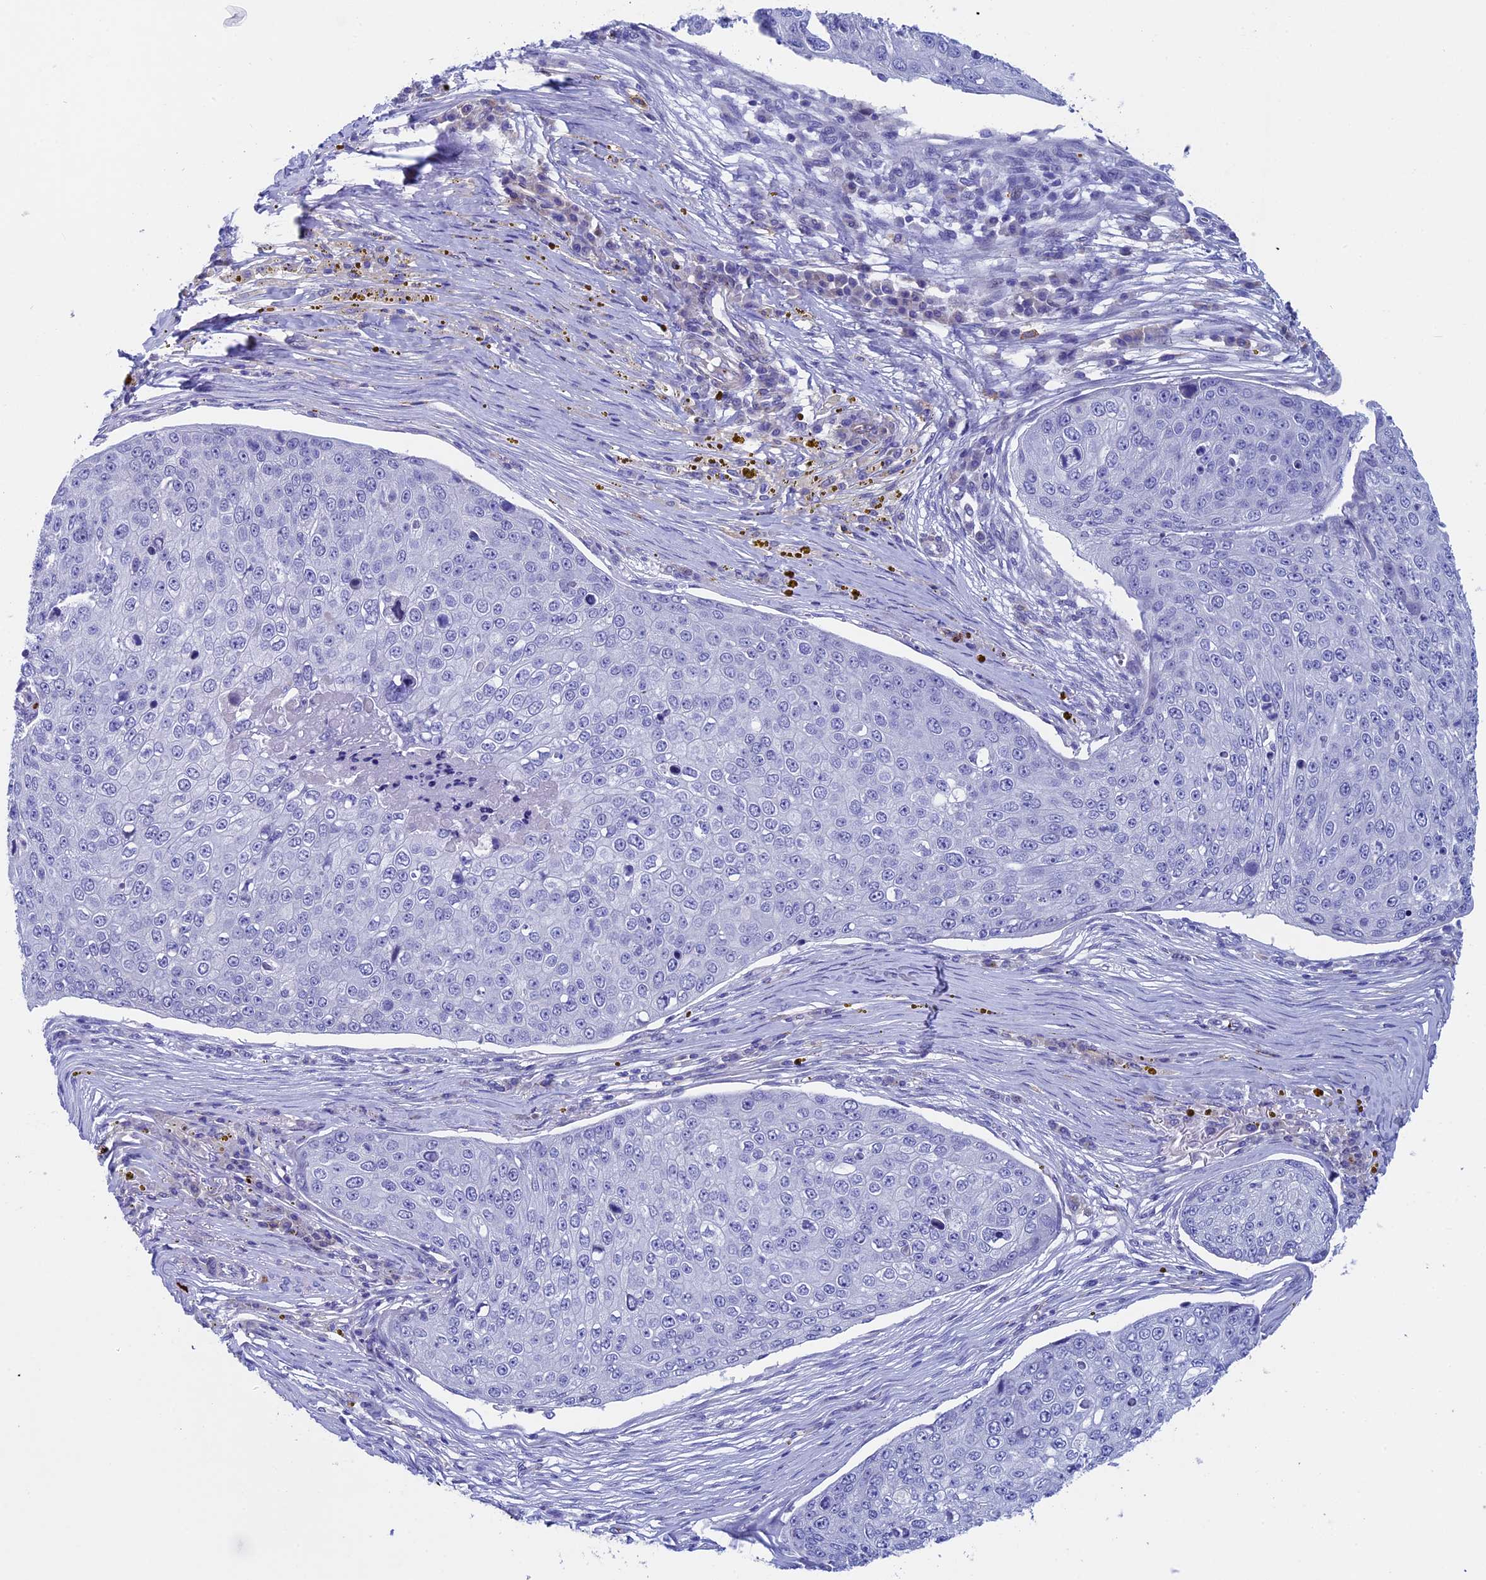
{"staining": {"intensity": "negative", "quantity": "none", "location": "none"}, "tissue": "skin cancer", "cell_type": "Tumor cells", "image_type": "cancer", "snomed": [{"axis": "morphology", "description": "Squamous cell carcinoma, NOS"}, {"axis": "topography", "description": "Skin"}], "caption": "Tumor cells are negative for brown protein staining in skin cancer (squamous cell carcinoma).", "gene": "INSYN1", "patient": {"sex": "male", "age": 71}}